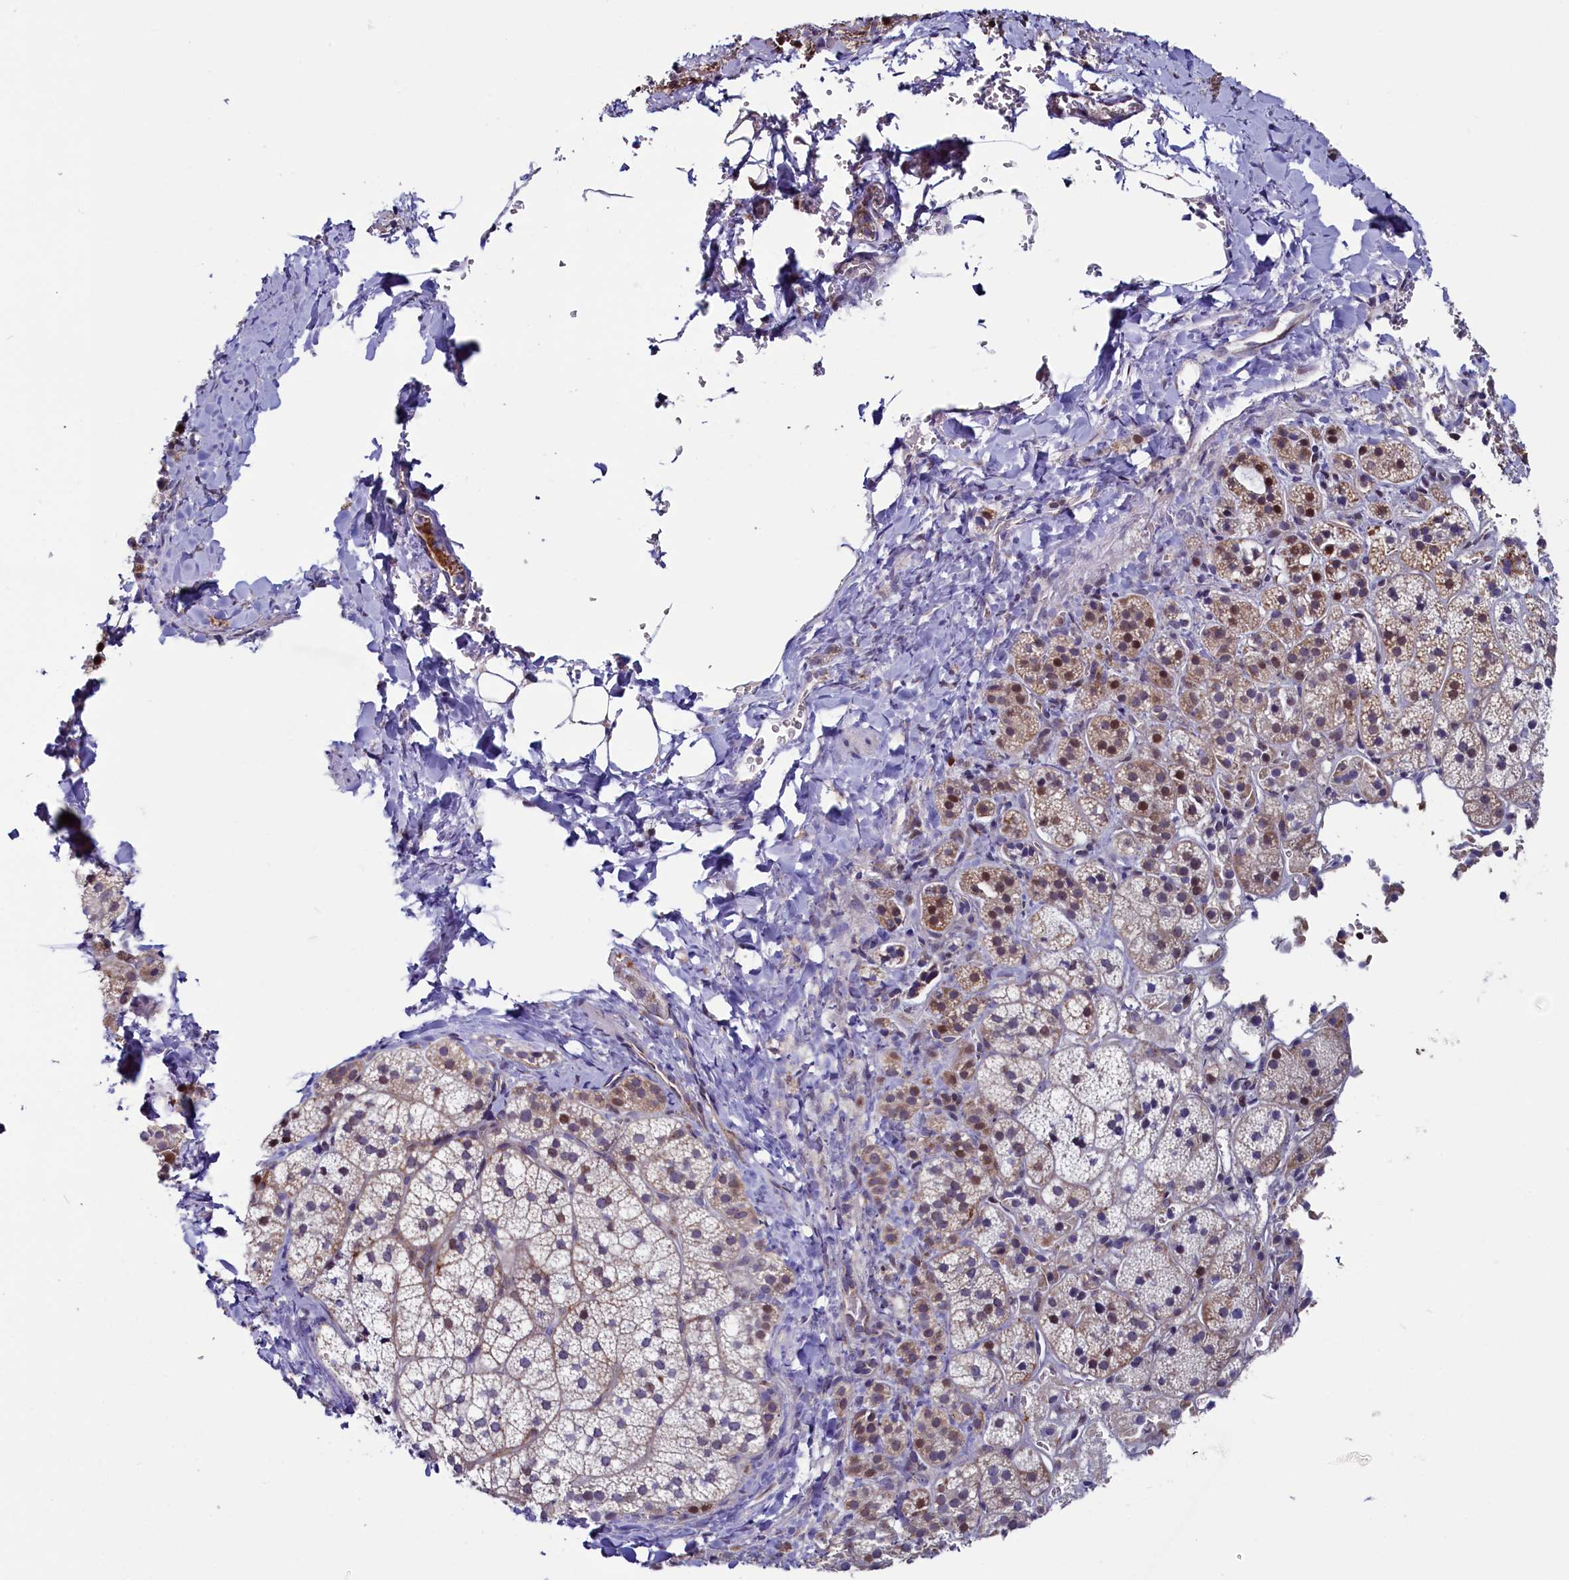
{"staining": {"intensity": "moderate", "quantity": "<25%", "location": "cytoplasmic/membranous,nuclear"}, "tissue": "adrenal gland", "cell_type": "Glandular cells", "image_type": "normal", "snomed": [{"axis": "morphology", "description": "Normal tissue, NOS"}, {"axis": "topography", "description": "Adrenal gland"}], "caption": "Moderate cytoplasmic/membranous,nuclear protein positivity is appreciated in about <25% of glandular cells in adrenal gland. Using DAB (3,3'-diaminobenzidine) (brown) and hematoxylin (blue) stains, captured at high magnification using brightfield microscopy.", "gene": "CIAPIN1", "patient": {"sex": "female", "age": 44}}